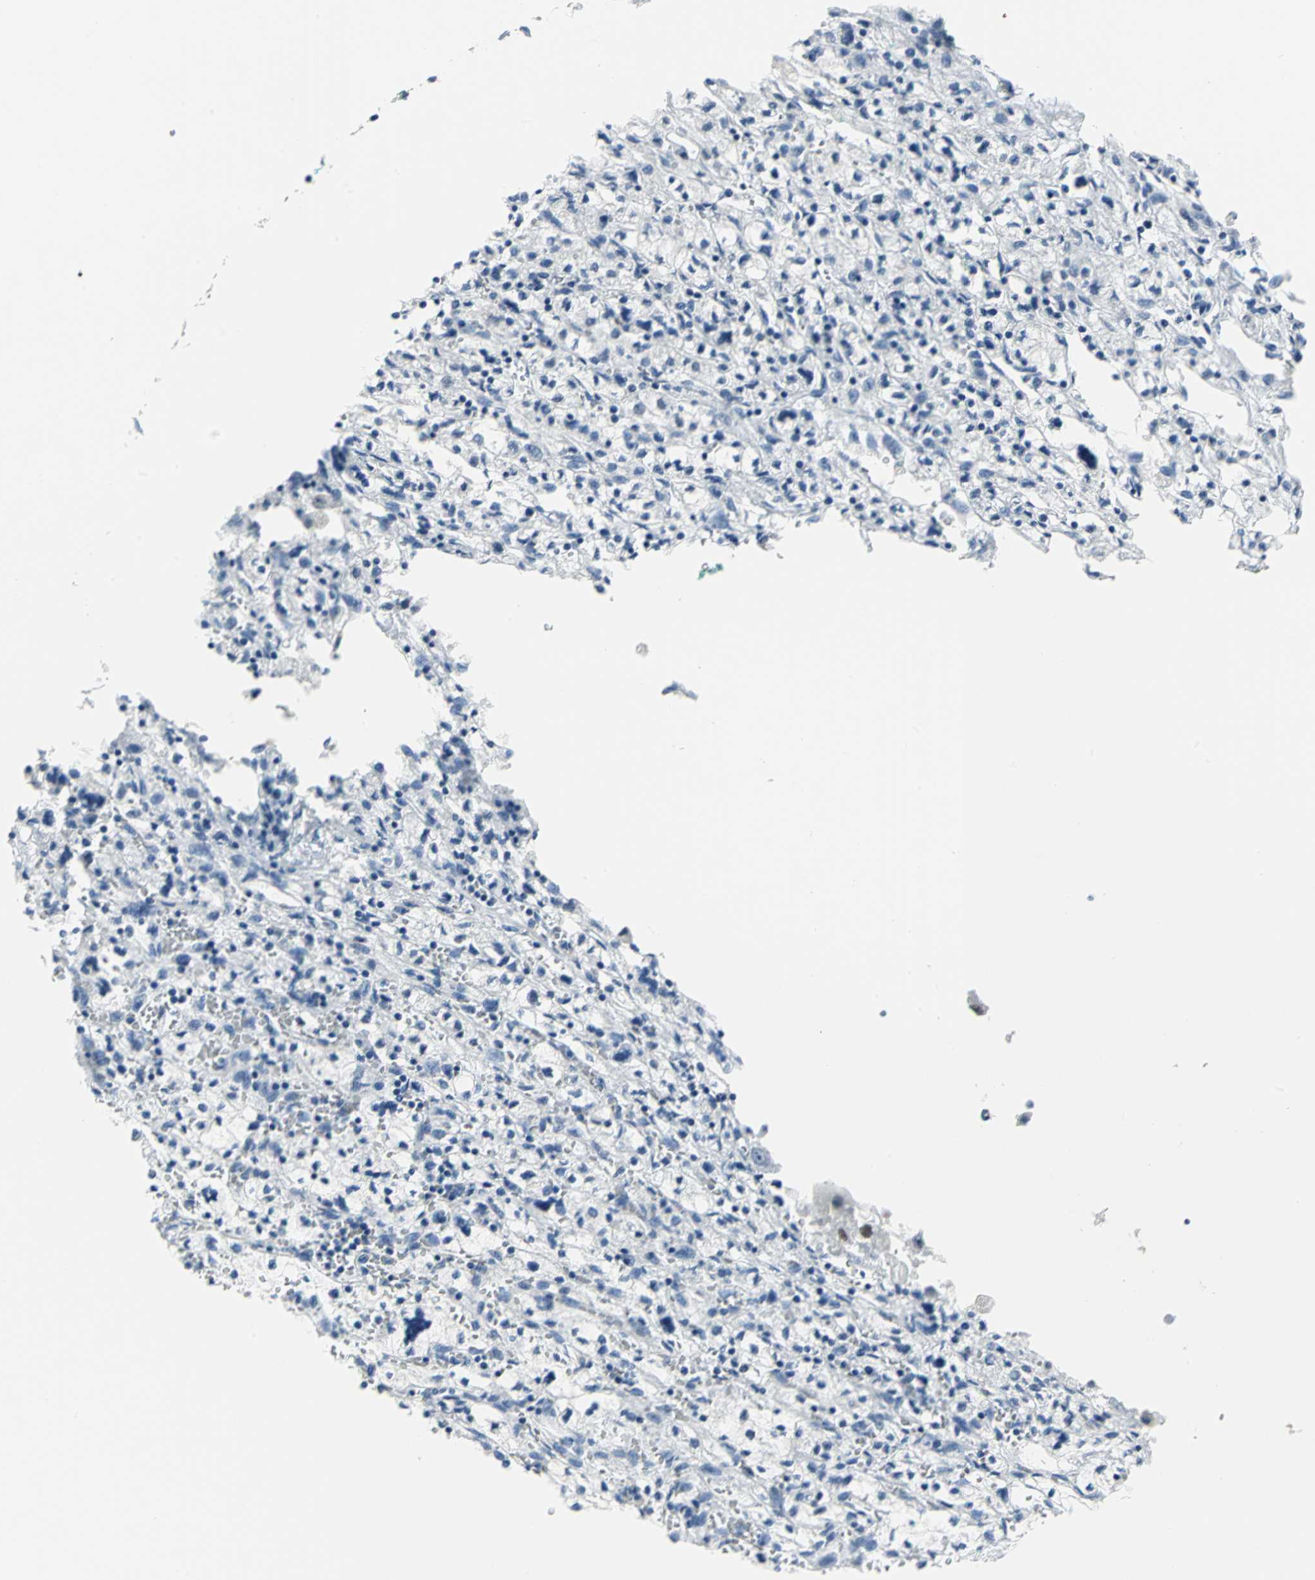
{"staining": {"intensity": "negative", "quantity": "none", "location": "none"}, "tissue": "renal cancer", "cell_type": "Tumor cells", "image_type": "cancer", "snomed": [{"axis": "morphology", "description": "Adenocarcinoma, NOS"}, {"axis": "topography", "description": "Kidney"}], "caption": "Tumor cells are negative for protein expression in human renal cancer (adenocarcinoma). The staining was performed using DAB to visualize the protein expression in brown, while the nuclei were stained in blue with hematoxylin (Magnification: 20x).", "gene": "MCM4", "patient": {"sex": "female", "age": 83}}